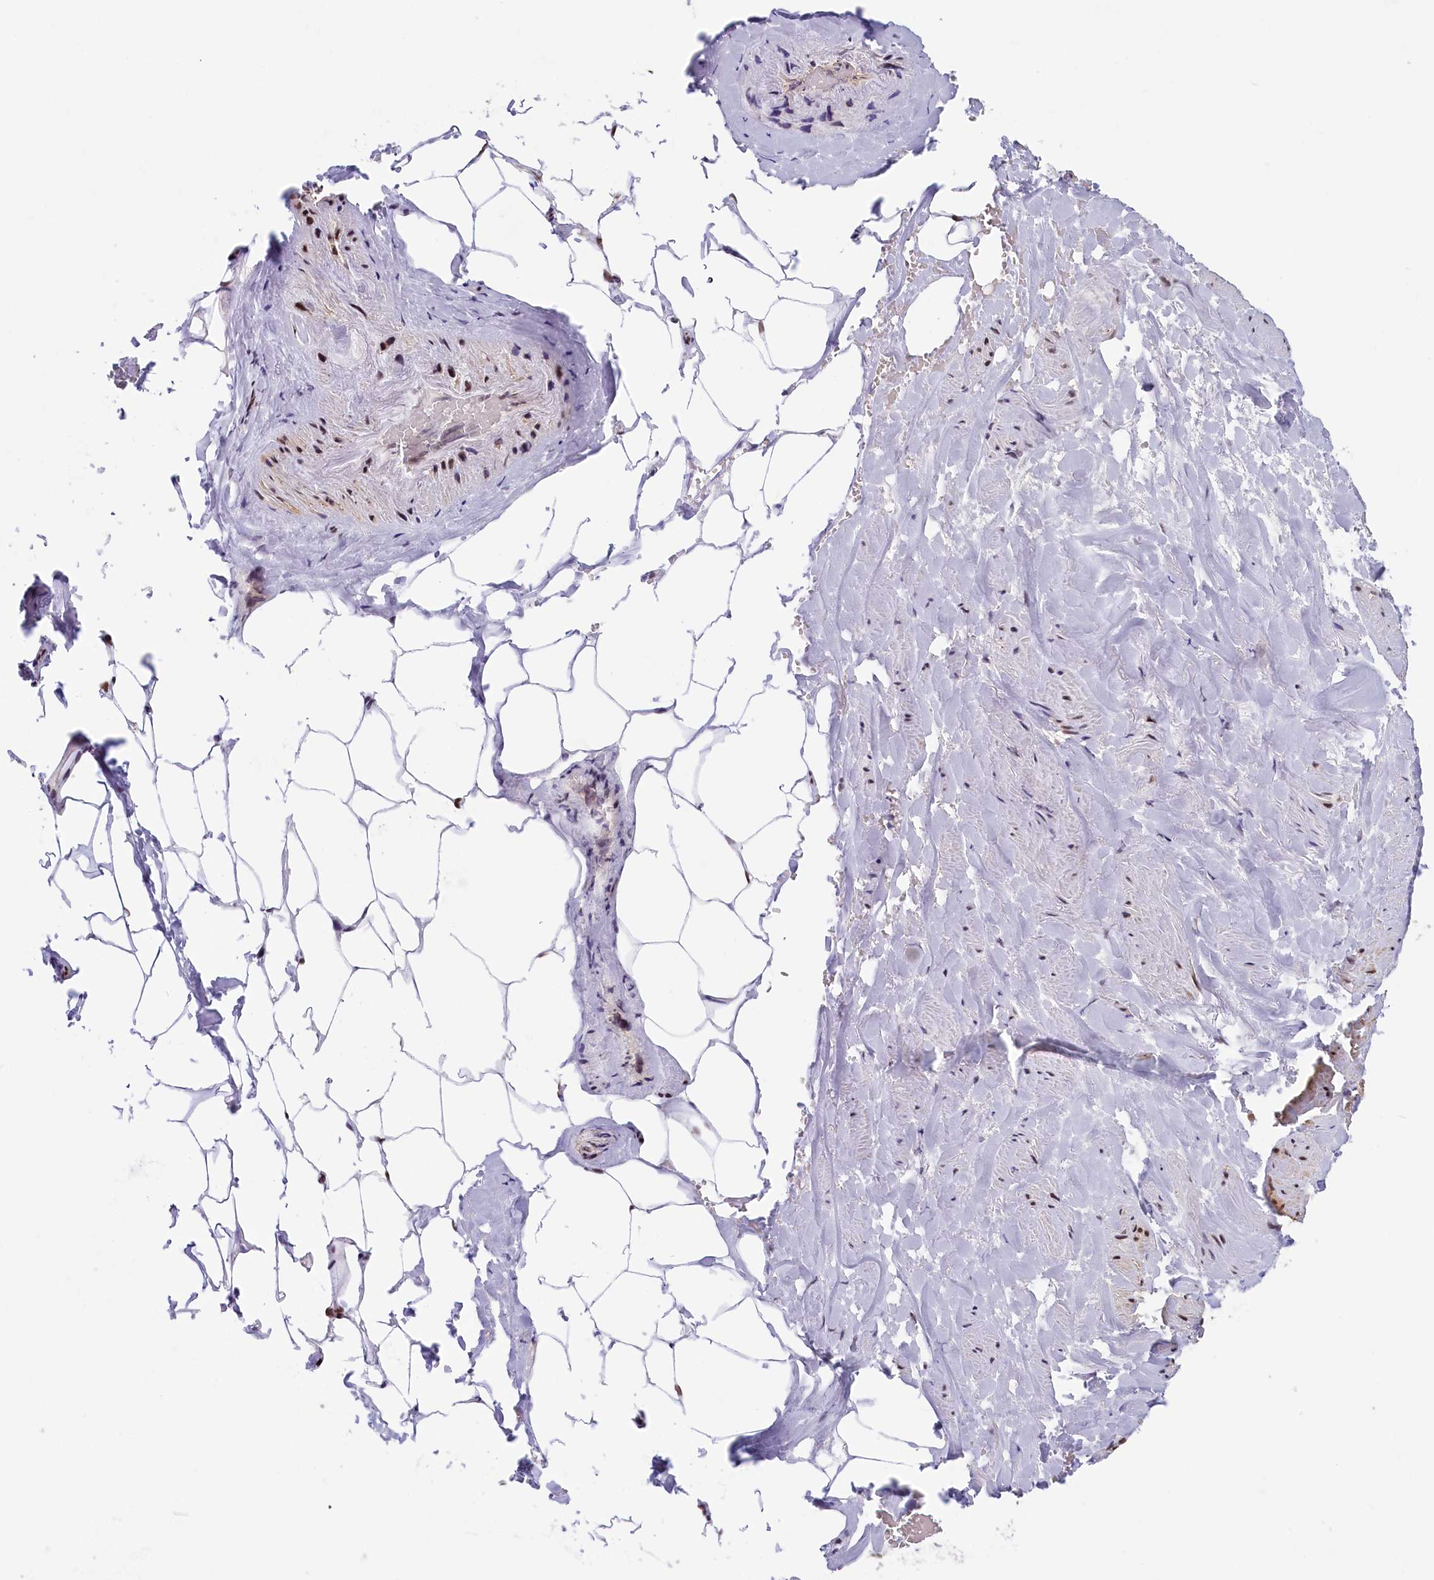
{"staining": {"intensity": "strong", "quantity": ">75%", "location": "nuclear"}, "tissue": "adipose tissue", "cell_type": "Adipocytes", "image_type": "normal", "snomed": [{"axis": "morphology", "description": "Normal tissue, NOS"}, {"axis": "morphology", "description": "Adenocarcinoma, Low grade"}, {"axis": "topography", "description": "Prostate"}, {"axis": "topography", "description": "Peripheral nerve tissue"}], "caption": "Strong nuclear staining is seen in about >75% of adipocytes in benign adipose tissue. (DAB (3,3'-diaminobenzidine) IHC, brown staining for protein, blue staining for nuclei).", "gene": "SNRNP70", "patient": {"sex": "male", "age": 63}}